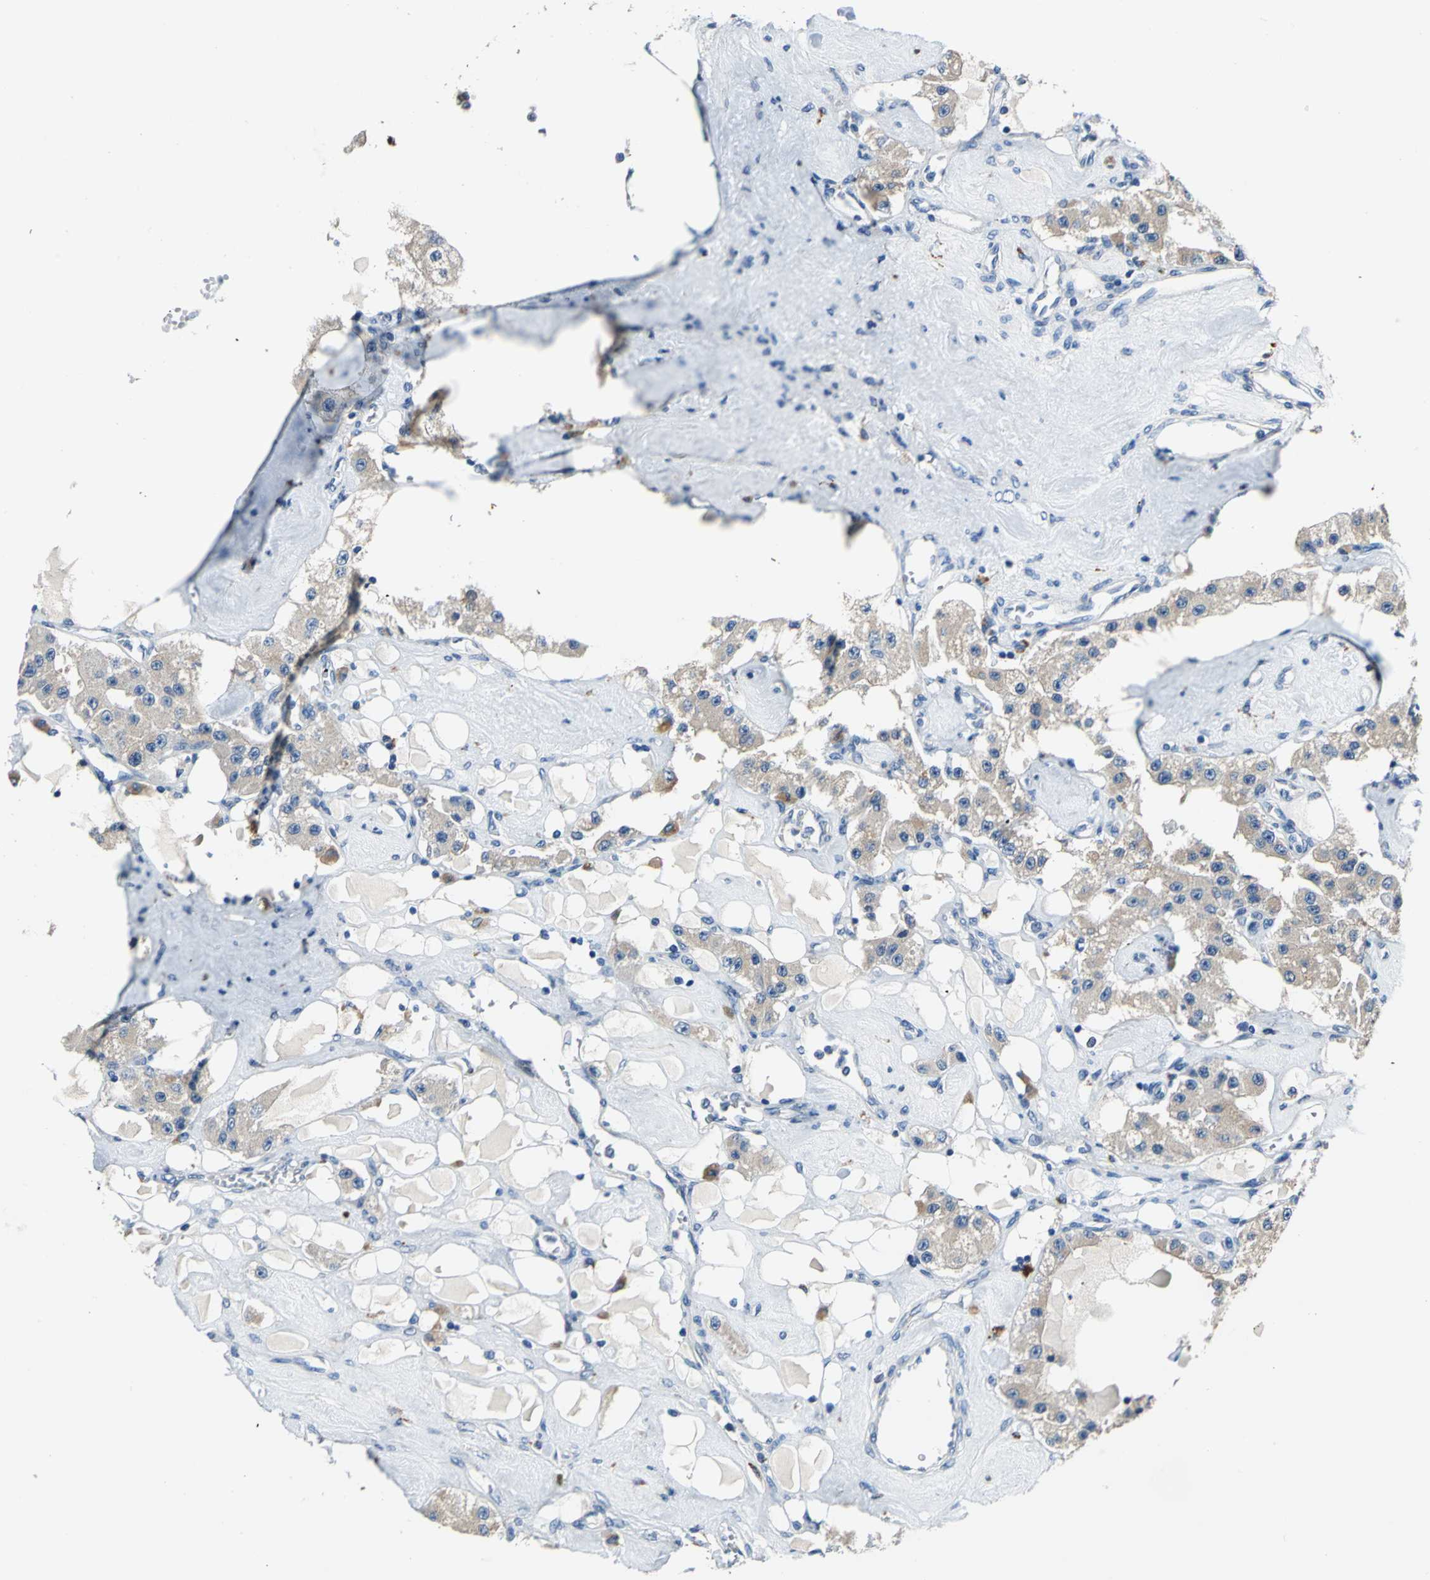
{"staining": {"intensity": "weak", "quantity": "25%-75%", "location": "cytoplasmic/membranous"}, "tissue": "carcinoid", "cell_type": "Tumor cells", "image_type": "cancer", "snomed": [{"axis": "morphology", "description": "Carcinoid, malignant, NOS"}, {"axis": "topography", "description": "Pancreas"}], "caption": "There is low levels of weak cytoplasmic/membranous positivity in tumor cells of carcinoid, as demonstrated by immunohistochemical staining (brown color).", "gene": "RASD2", "patient": {"sex": "male", "age": 41}}